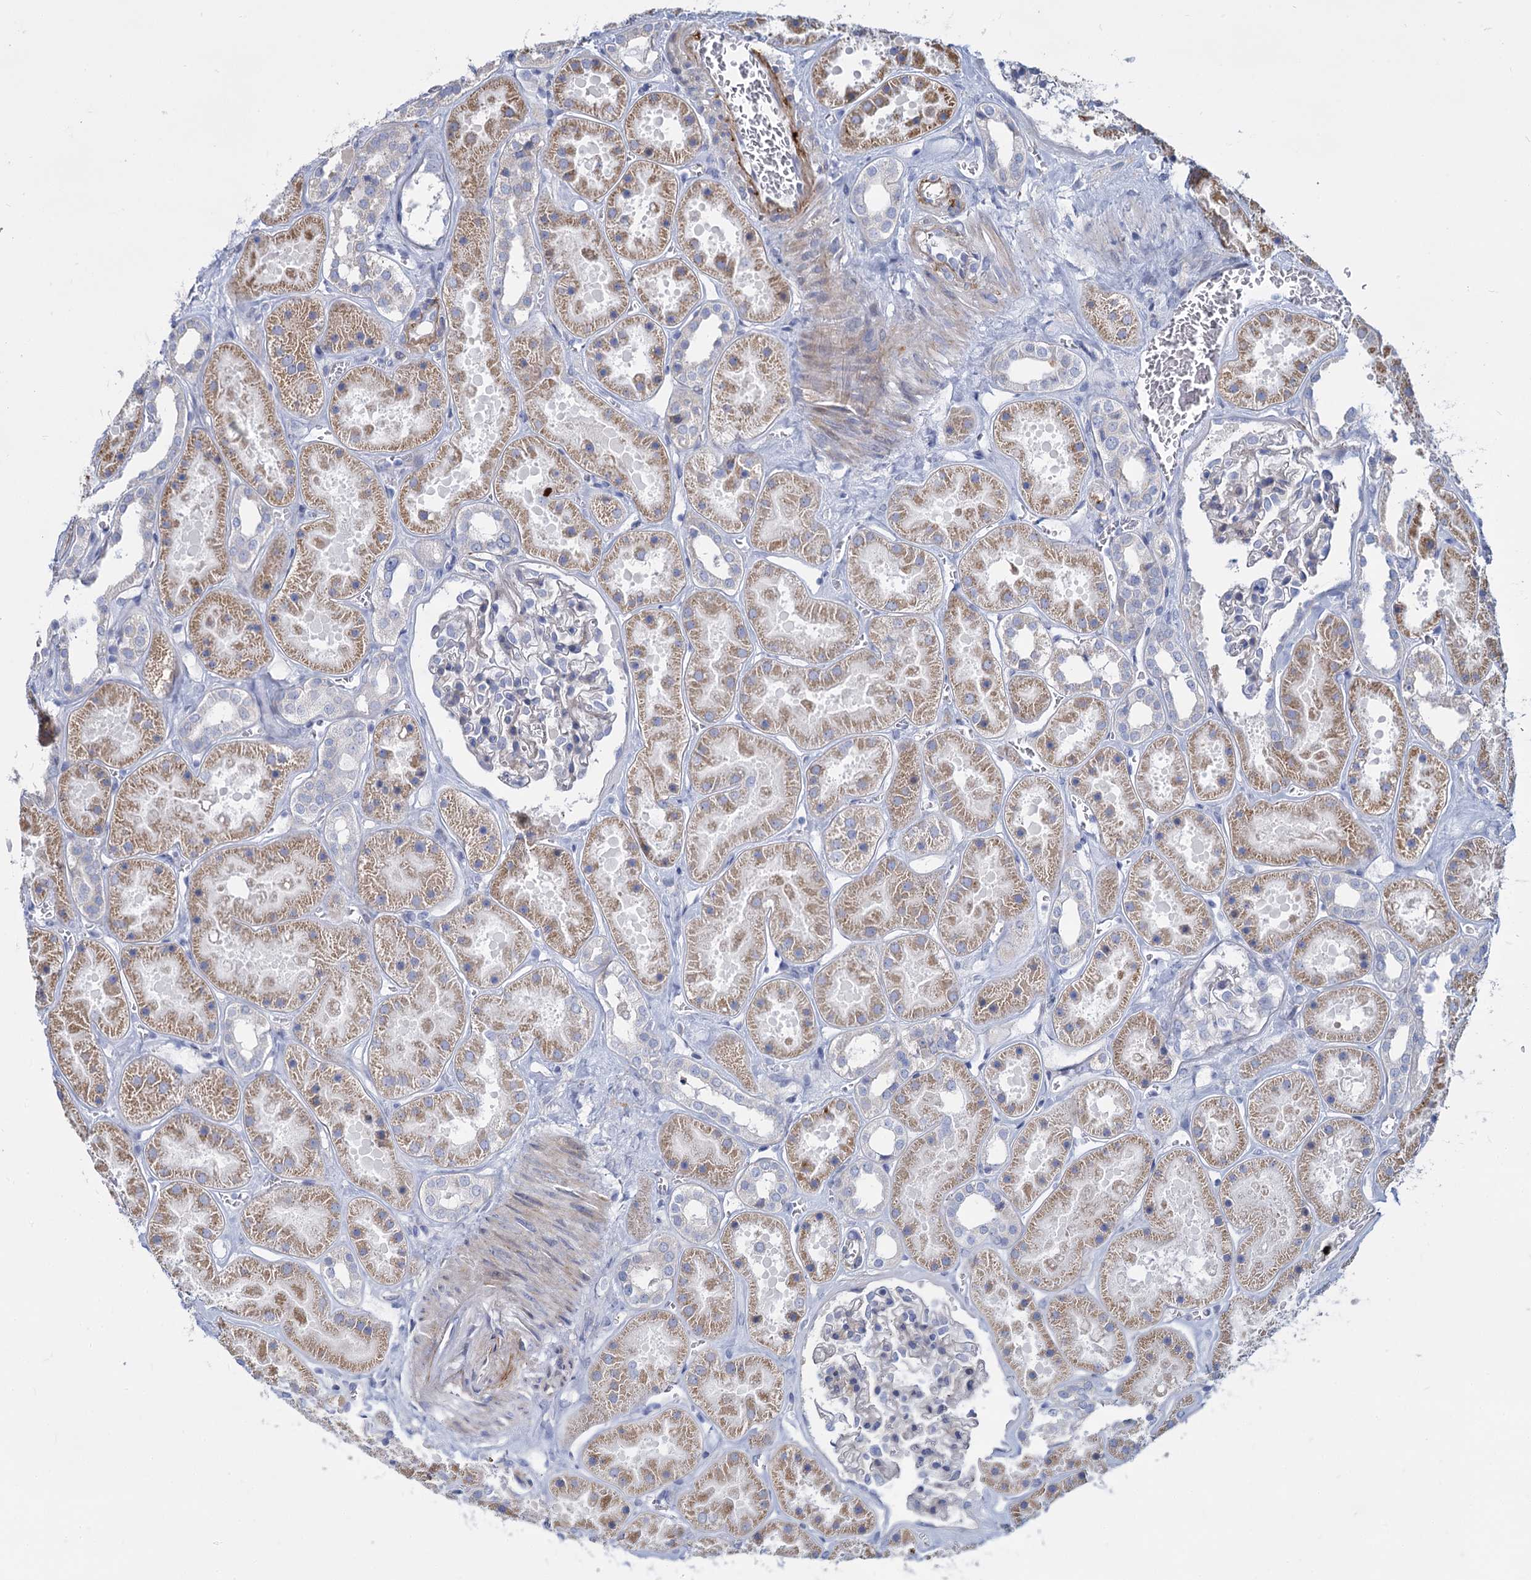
{"staining": {"intensity": "negative", "quantity": "none", "location": "none"}, "tissue": "kidney", "cell_type": "Cells in glomeruli", "image_type": "normal", "snomed": [{"axis": "morphology", "description": "Normal tissue, NOS"}, {"axis": "topography", "description": "Kidney"}], "caption": "A high-resolution histopathology image shows immunohistochemistry staining of unremarkable kidney, which reveals no significant expression in cells in glomeruli.", "gene": "TRIM77", "patient": {"sex": "female", "age": 41}}